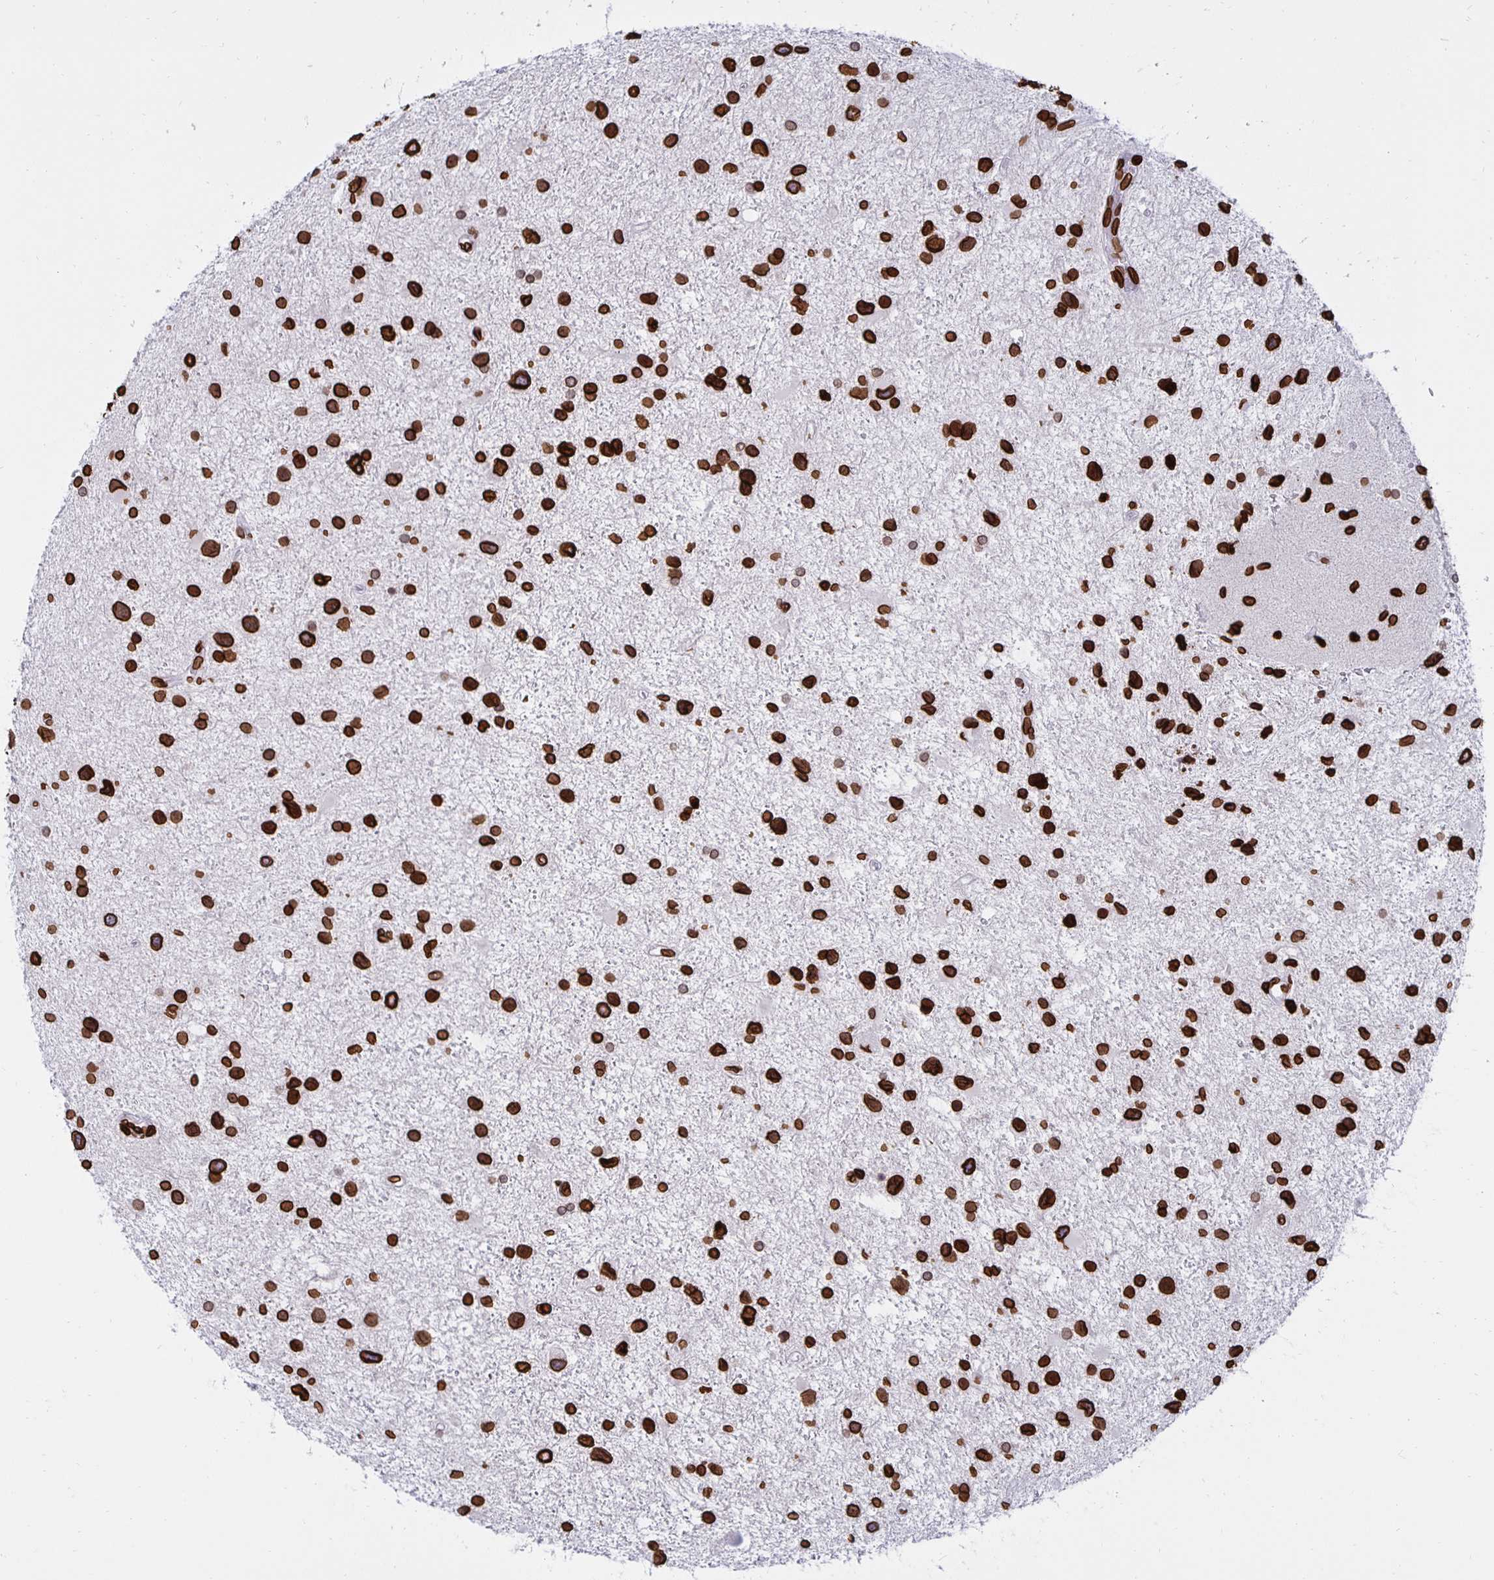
{"staining": {"intensity": "strong", "quantity": ">75%", "location": "cytoplasmic/membranous,nuclear"}, "tissue": "glioma", "cell_type": "Tumor cells", "image_type": "cancer", "snomed": [{"axis": "morphology", "description": "Glioma, malignant, Low grade"}, {"axis": "topography", "description": "Brain"}], "caption": "Malignant glioma (low-grade) stained with DAB IHC exhibits high levels of strong cytoplasmic/membranous and nuclear staining in approximately >75% of tumor cells.", "gene": "LMNB1", "patient": {"sex": "female", "age": 32}}